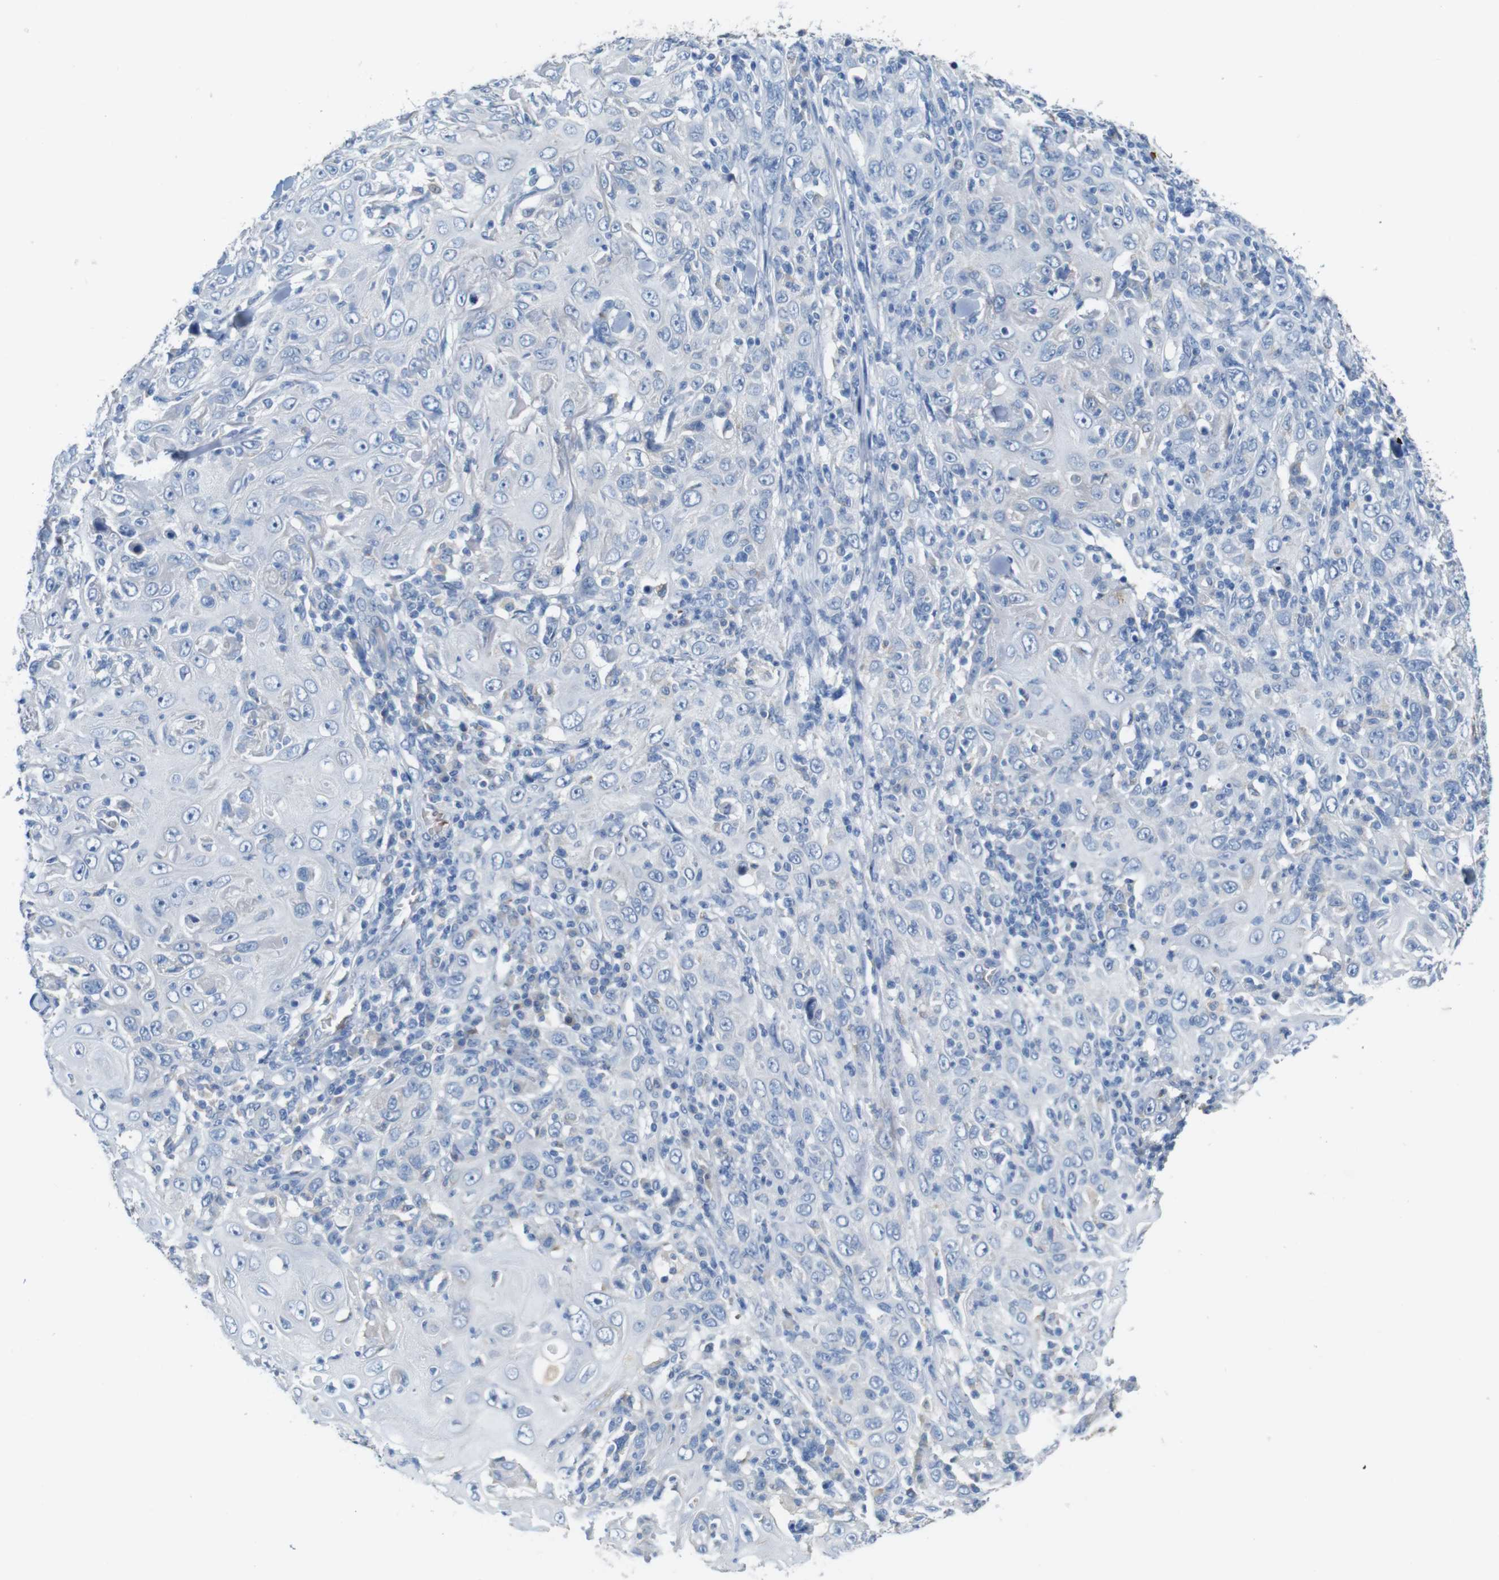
{"staining": {"intensity": "negative", "quantity": "none", "location": "none"}, "tissue": "skin cancer", "cell_type": "Tumor cells", "image_type": "cancer", "snomed": [{"axis": "morphology", "description": "Squamous cell carcinoma, NOS"}, {"axis": "topography", "description": "Skin"}], "caption": "This is an immunohistochemistry (IHC) photomicrograph of skin squamous cell carcinoma. There is no expression in tumor cells.", "gene": "IGSF8", "patient": {"sex": "female", "age": 88}}